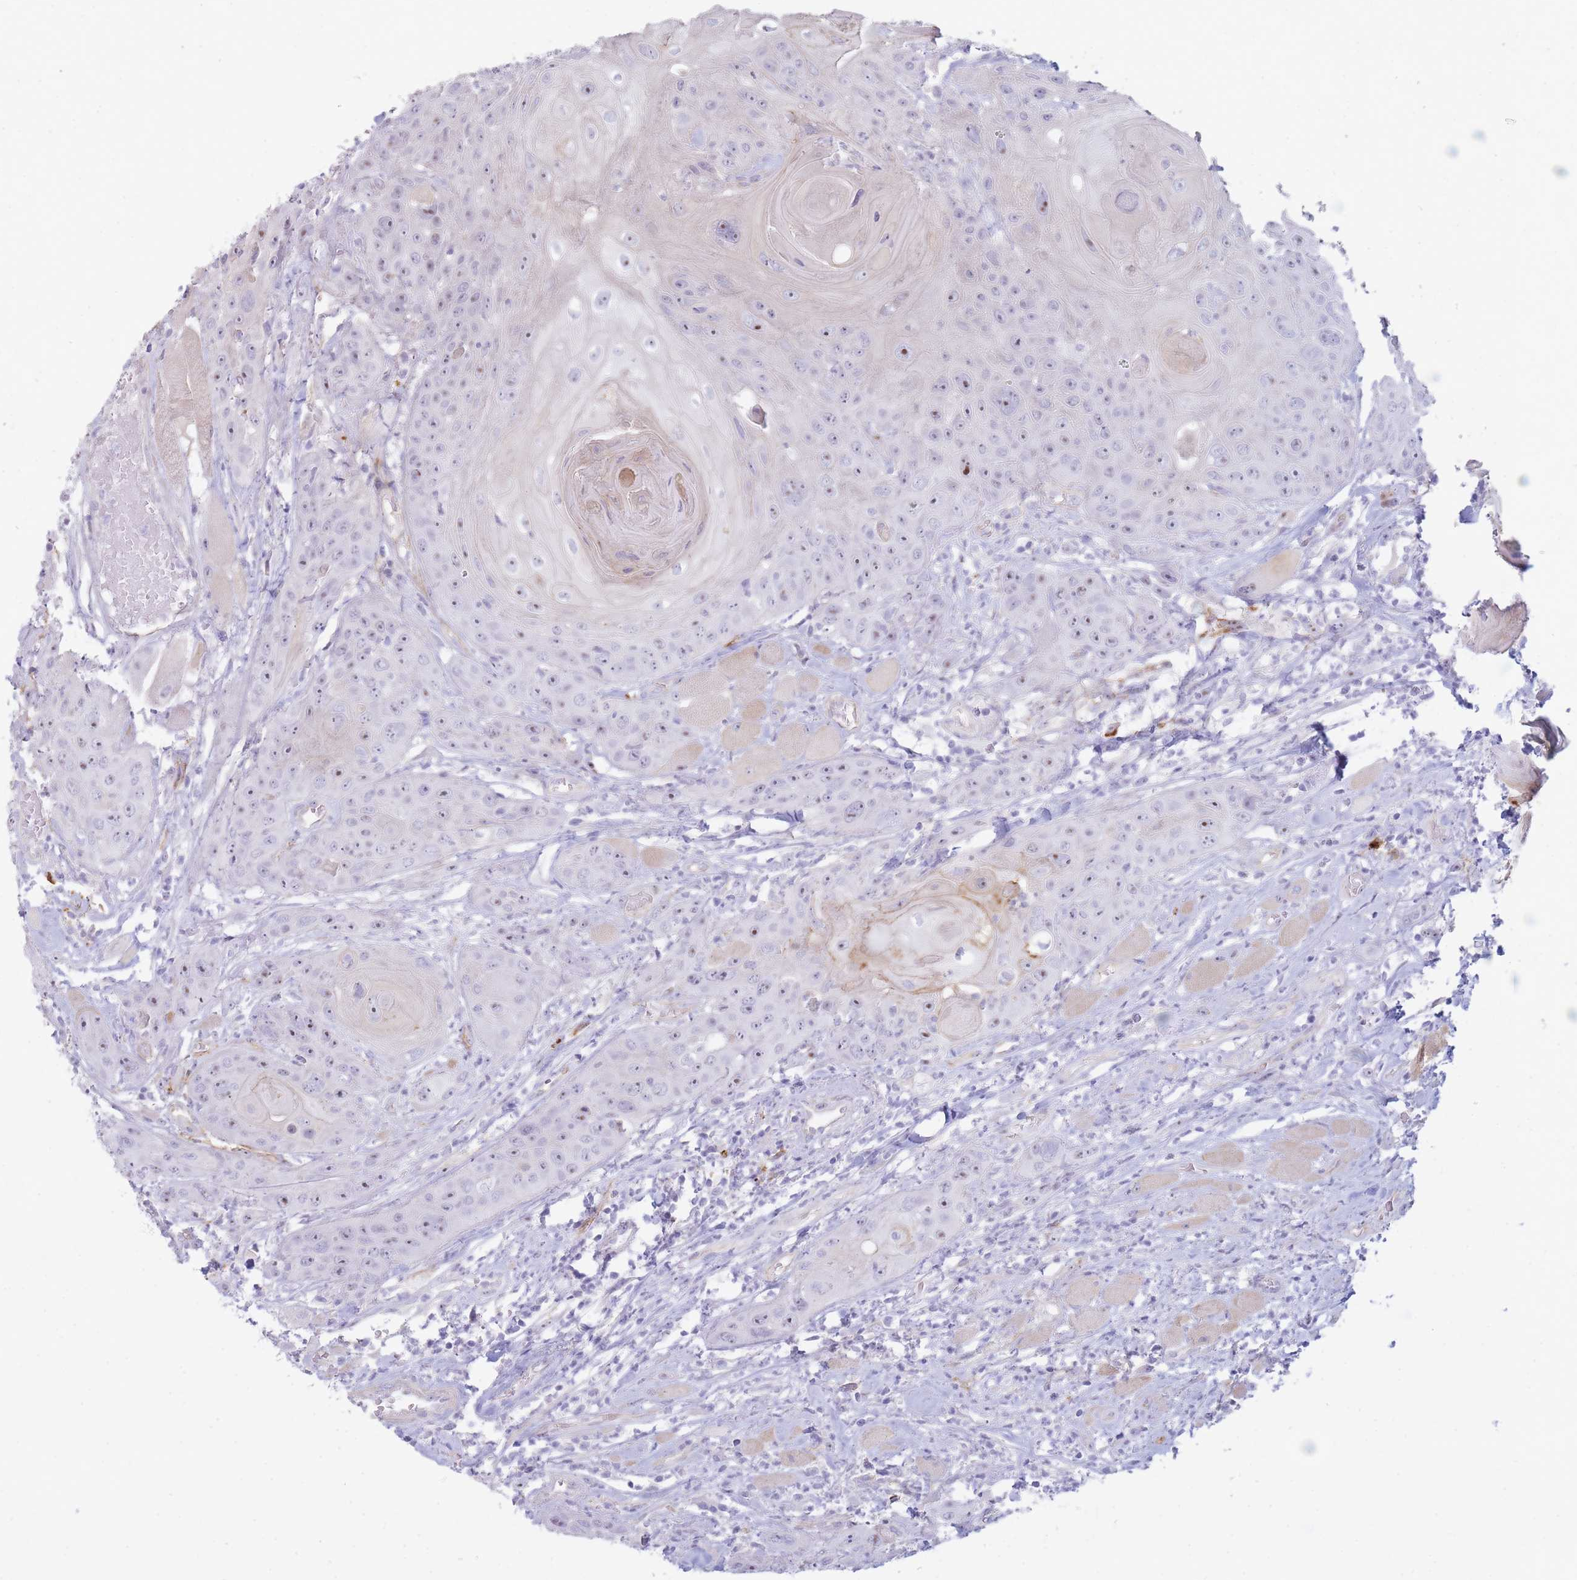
{"staining": {"intensity": "weak", "quantity": "<25%", "location": "cytoplasmic/membranous"}, "tissue": "head and neck cancer", "cell_type": "Tumor cells", "image_type": "cancer", "snomed": [{"axis": "morphology", "description": "Squamous cell carcinoma, NOS"}, {"axis": "topography", "description": "Head-Neck"}], "caption": "An image of head and neck squamous cell carcinoma stained for a protein exhibits no brown staining in tumor cells.", "gene": "UTP14A", "patient": {"sex": "female", "age": 59}}